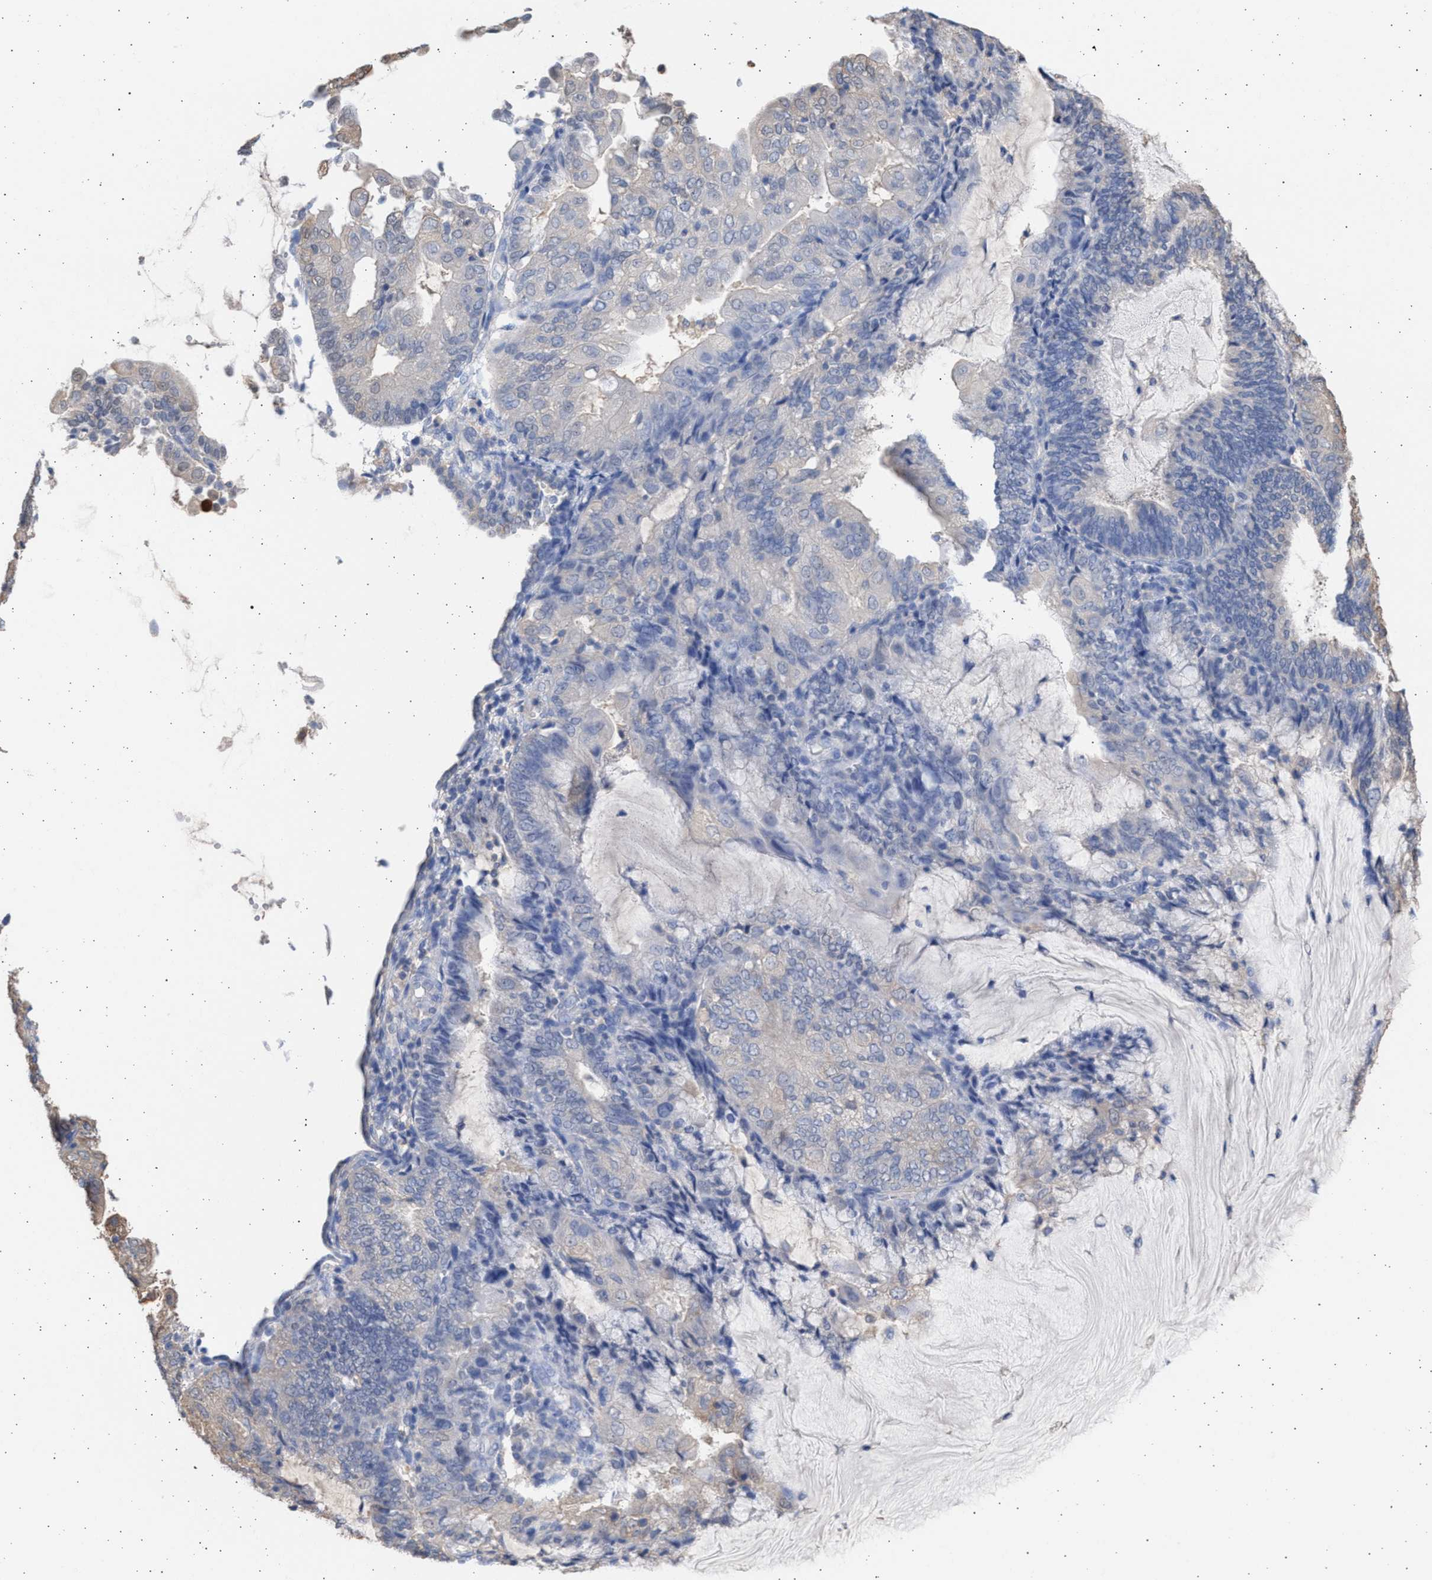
{"staining": {"intensity": "negative", "quantity": "none", "location": "none"}, "tissue": "endometrial cancer", "cell_type": "Tumor cells", "image_type": "cancer", "snomed": [{"axis": "morphology", "description": "Adenocarcinoma, NOS"}, {"axis": "topography", "description": "Endometrium"}], "caption": "Photomicrograph shows no protein expression in tumor cells of adenocarcinoma (endometrial) tissue. The staining is performed using DAB brown chromogen with nuclei counter-stained in using hematoxylin.", "gene": "ALDOC", "patient": {"sex": "female", "age": 81}}